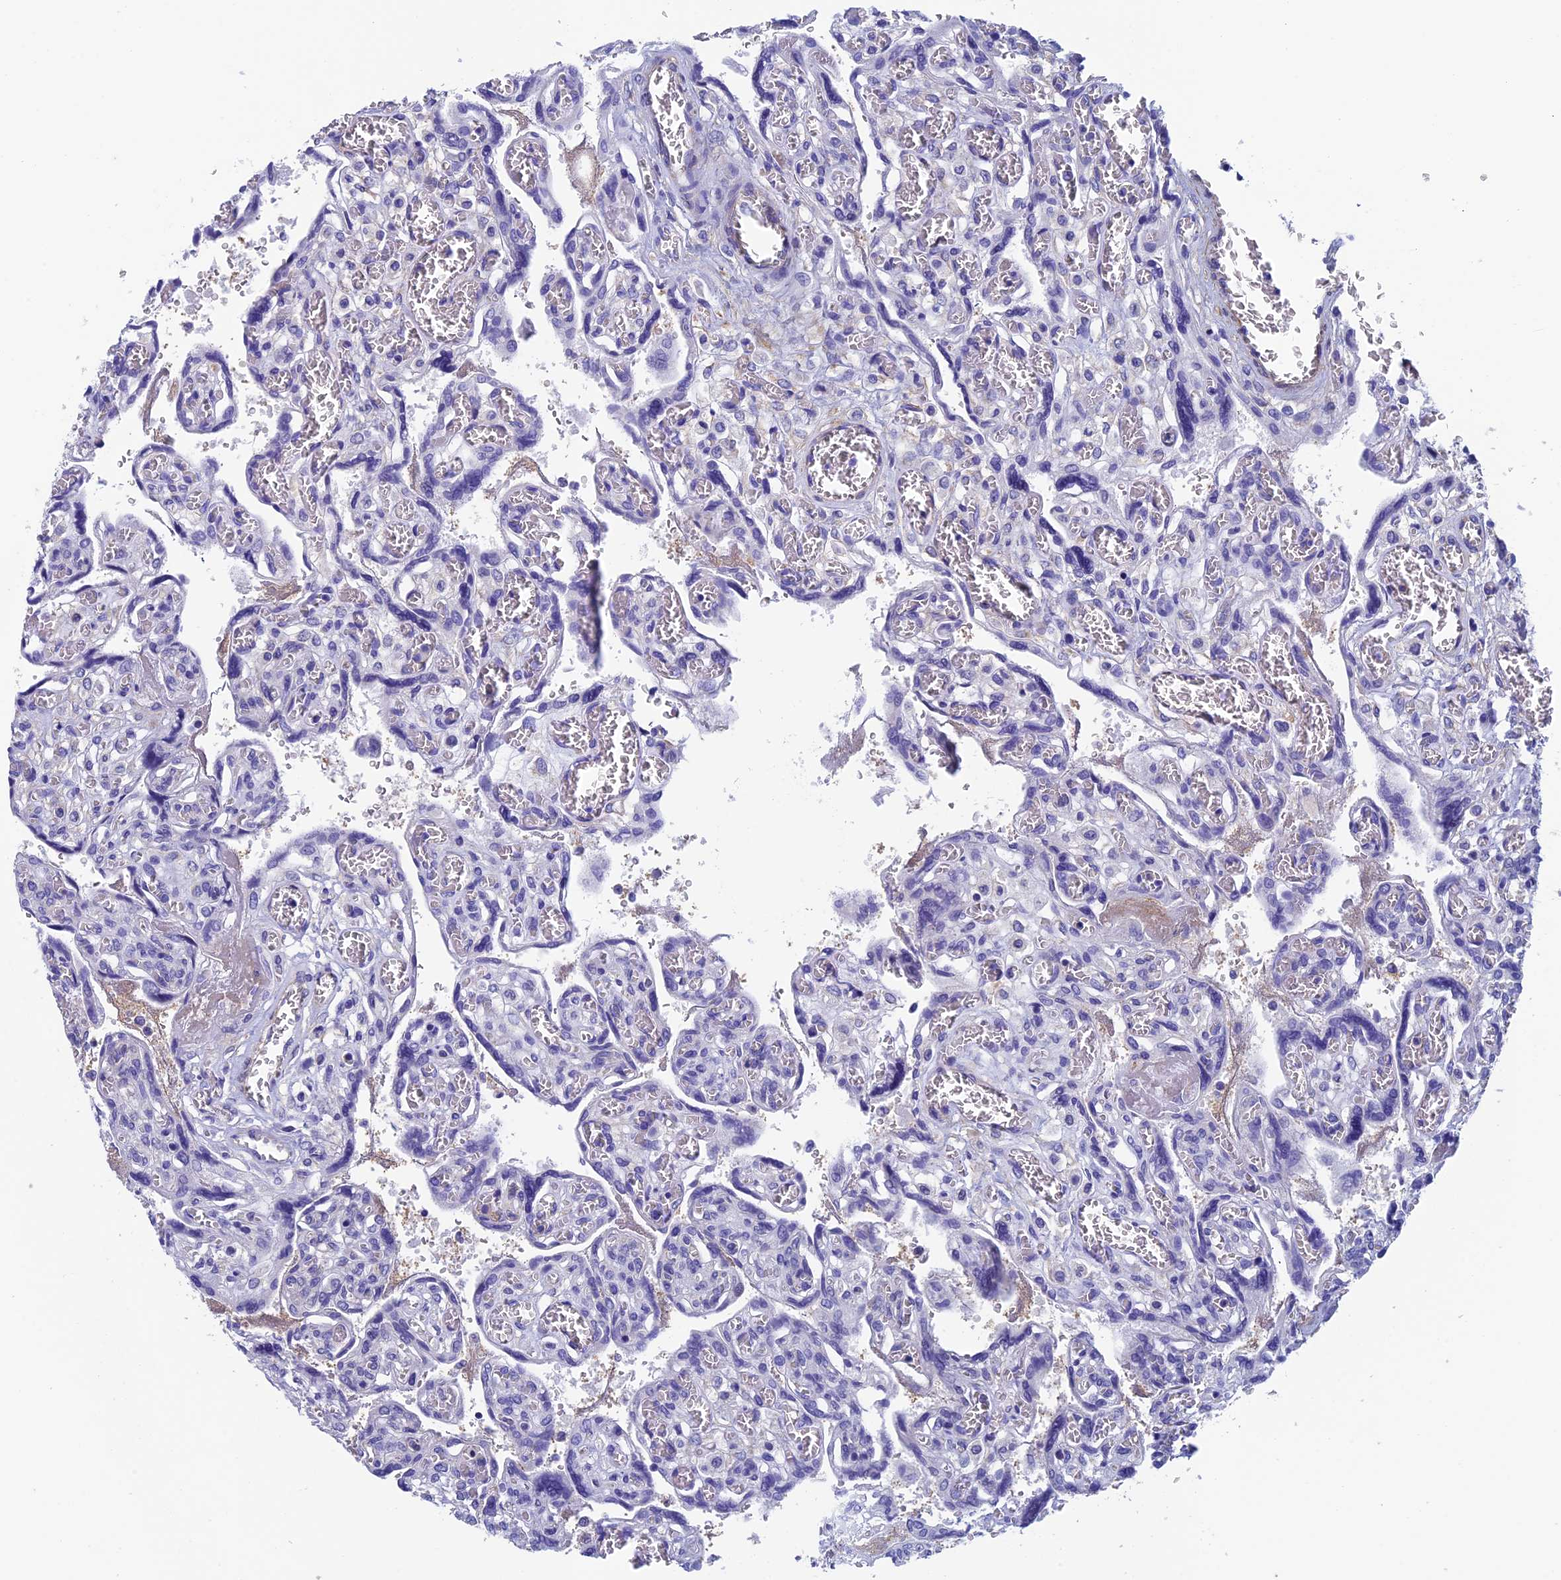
{"staining": {"intensity": "negative", "quantity": "none", "location": "none"}, "tissue": "placenta", "cell_type": "Trophoblastic cells", "image_type": "normal", "snomed": [{"axis": "morphology", "description": "Normal tissue, NOS"}, {"axis": "topography", "description": "Placenta"}], "caption": "Trophoblastic cells show no significant positivity in unremarkable placenta.", "gene": "ADH7", "patient": {"sex": "female", "age": 39}}